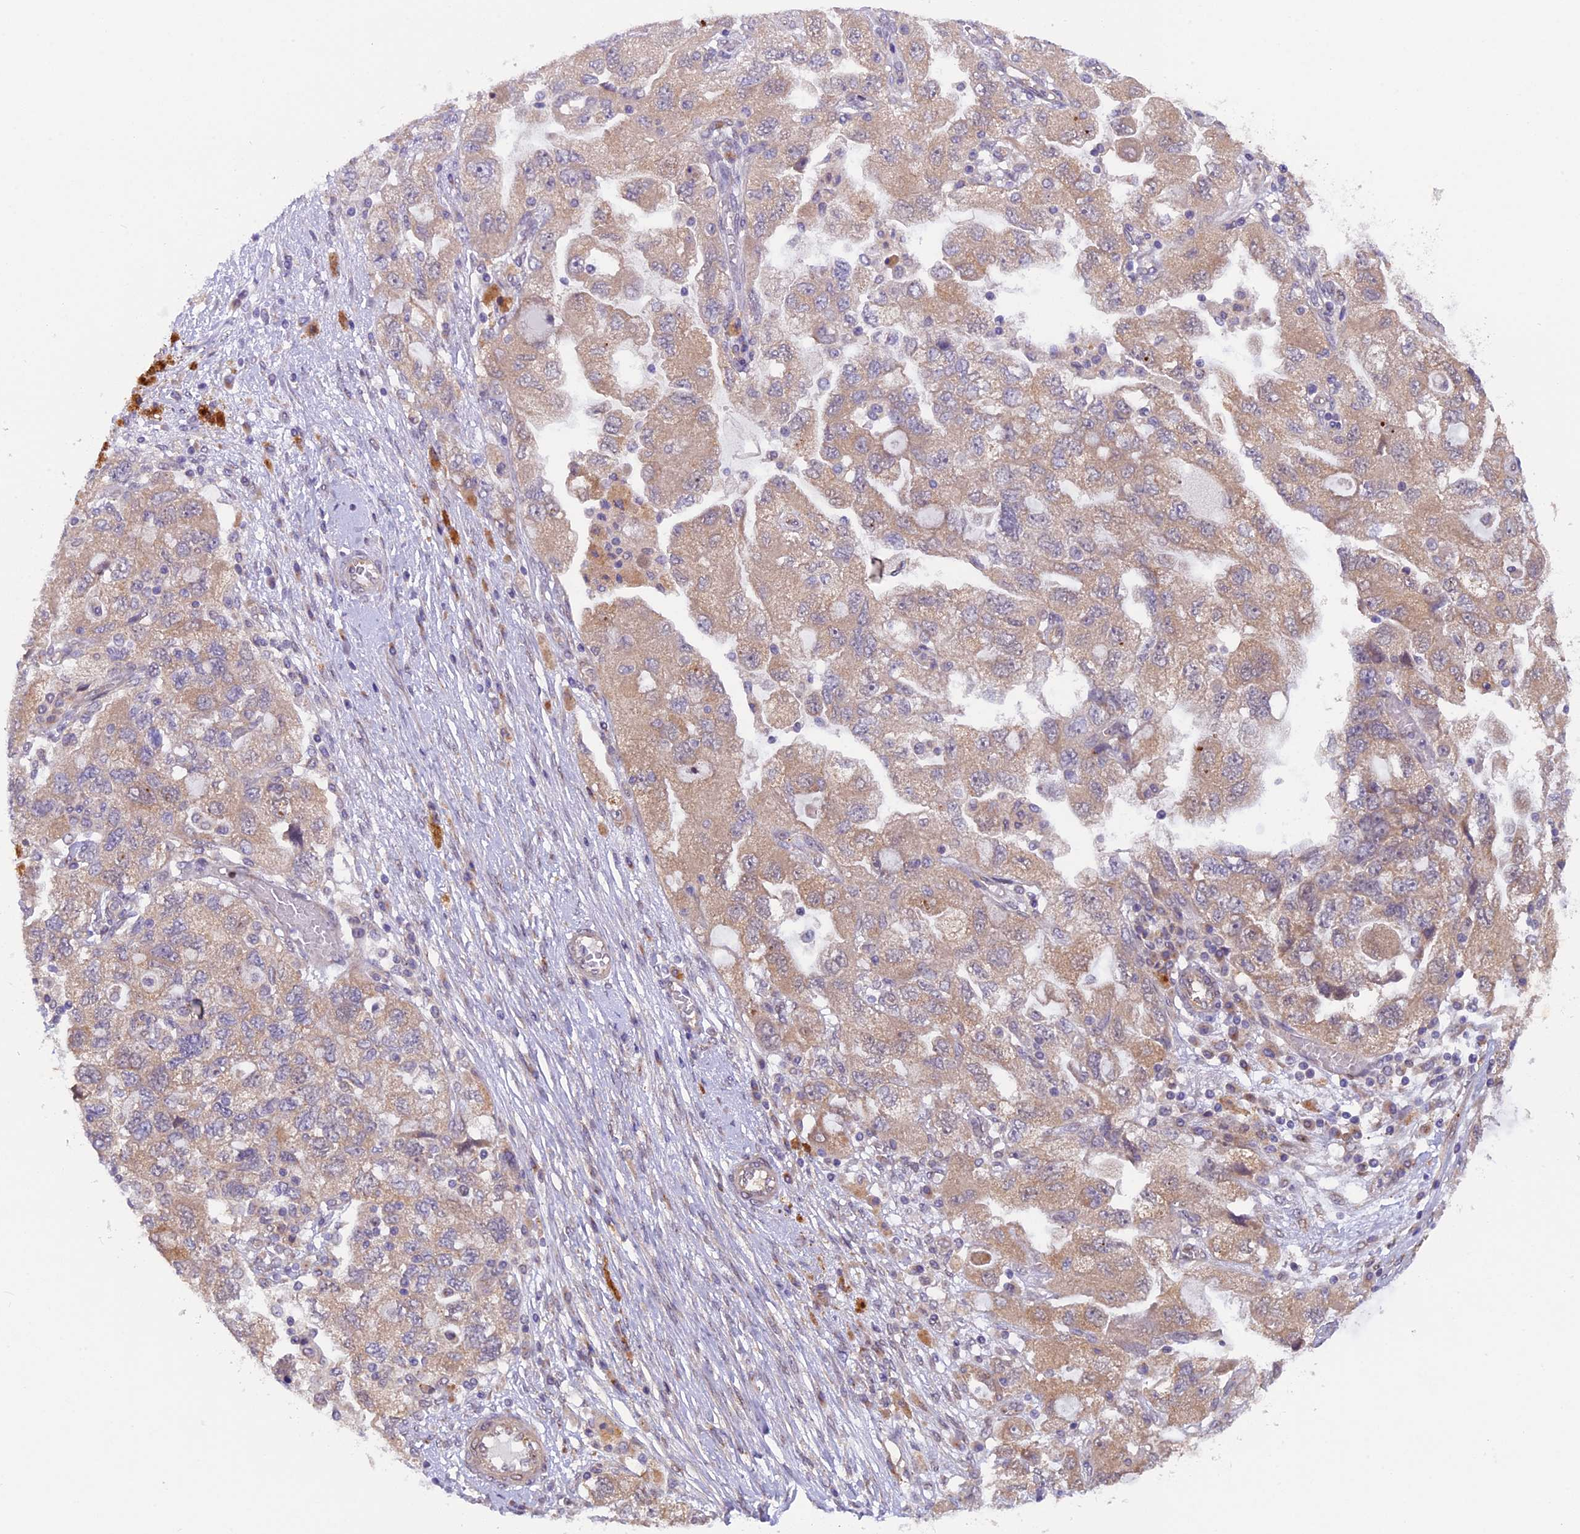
{"staining": {"intensity": "moderate", "quantity": ">75%", "location": "cytoplasmic/membranous"}, "tissue": "ovarian cancer", "cell_type": "Tumor cells", "image_type": "cancer", "snomed": [{"axis": "morphology", "description": "Carcinoma, NOS"}, {"axis": "morphology", "description": "Cystadenocarcinoma, serous, NOS"}, {"axis": "topography", "description": "Ovary"}], "caption": "This photomicrograph shows immunohistochemistry staining of human ovarian cancer, with medium moderate cytoplasmic/membranous staining in about >75% of tumor cells.", "gene": "CCDC9B", "patient": {"sex": "female", "age": 69}}